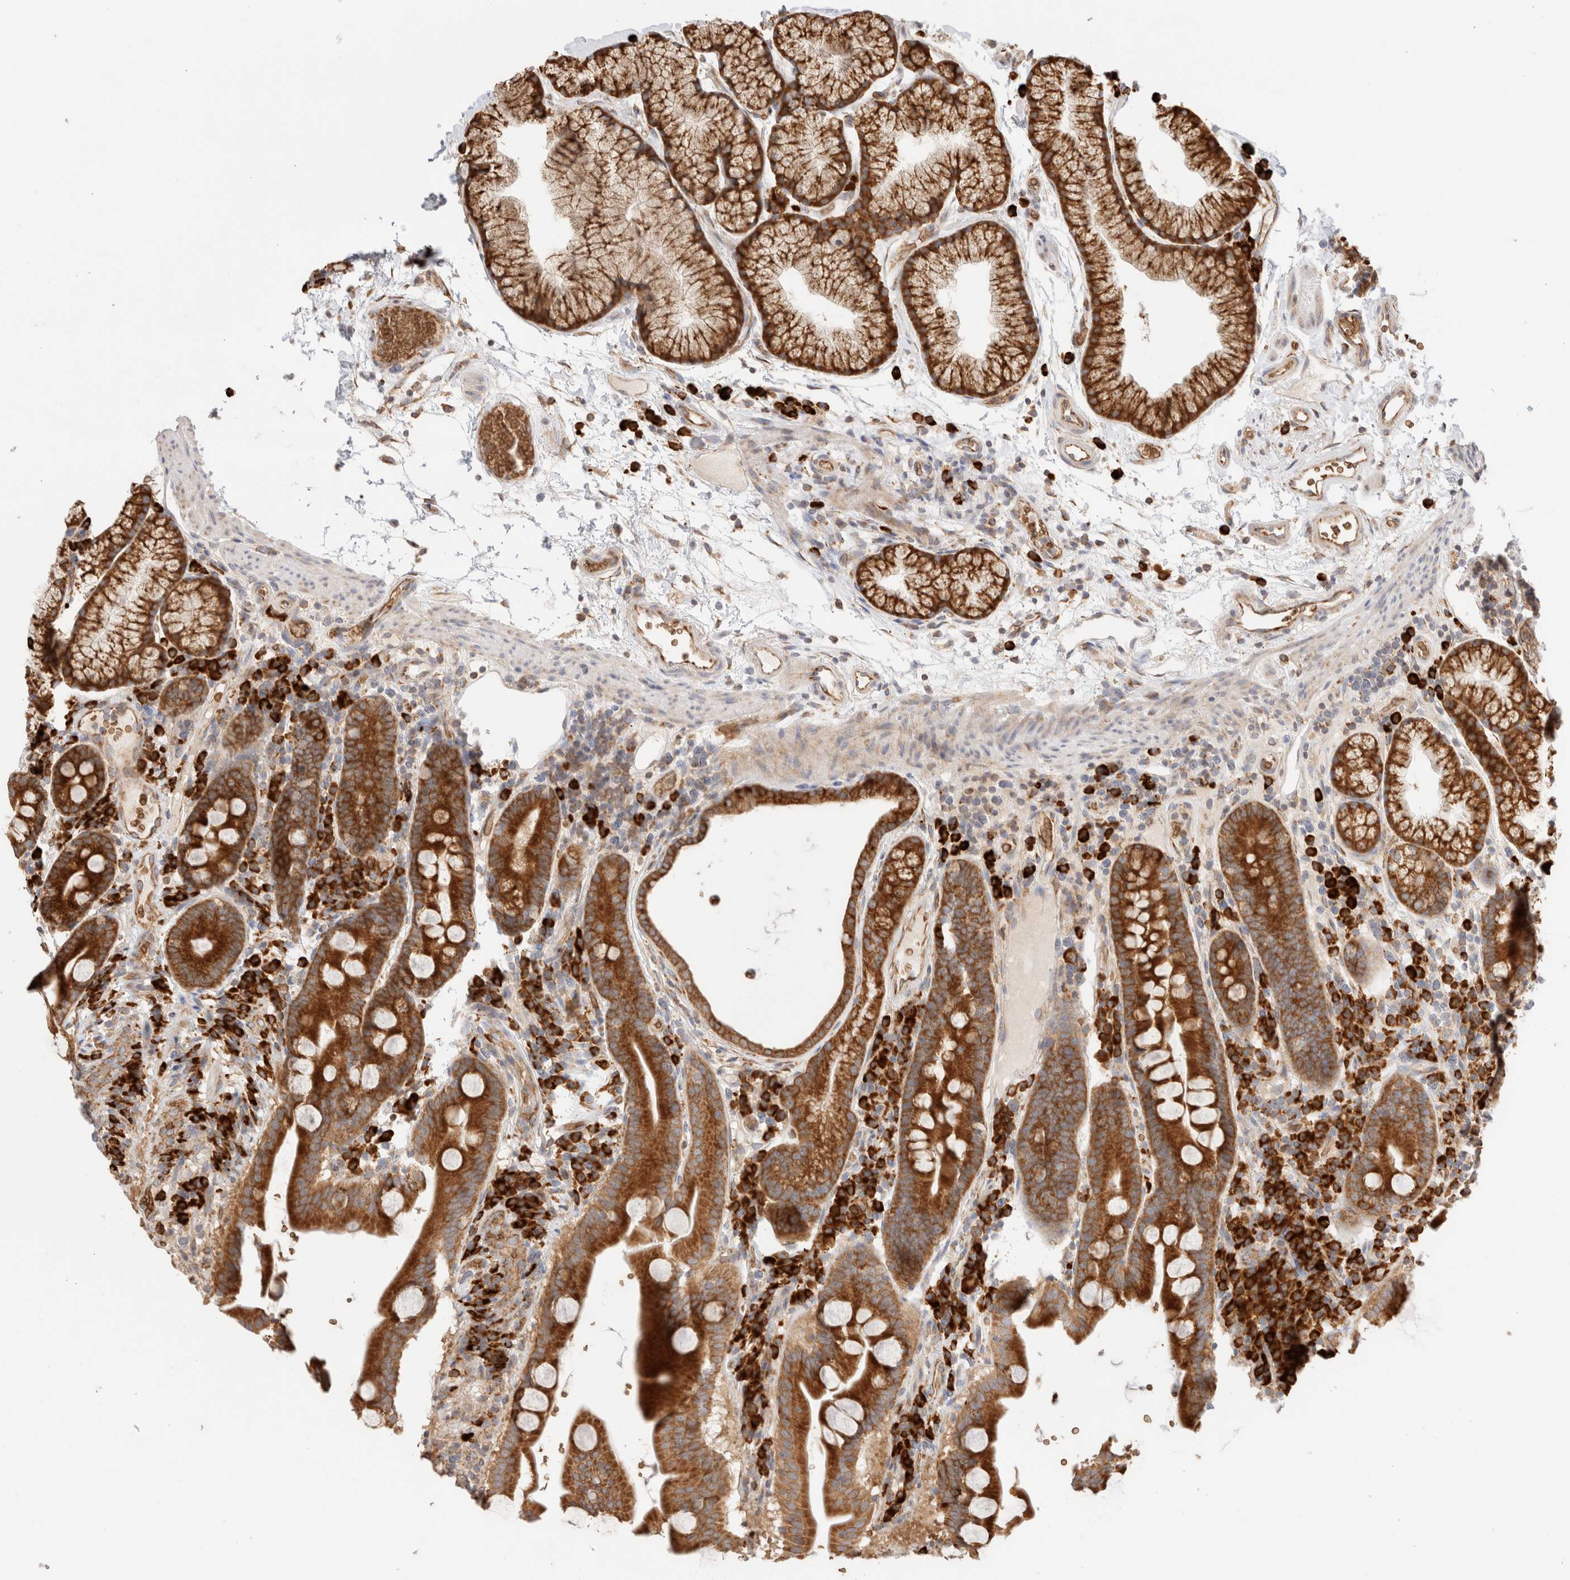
{"staining": {"intensity": "strong", "quantity": ">75%", "location": "cytoplasmic/membranous"}, "tissue": "duodenum", "cell_type": "Glandular cells", "image_type": "normal", "snomed": [{"axis": "morphology", "description": "Normal tissue, NOS"}, {"axis": "topography", "description": "Duodenum"}], "caption": "Immunohistochemical staining of benign duodenum shows >75% levels of strong cytoplasmic/membranous protein positivity in approximately >75% of glandular cells.", "gene": "UTS2B", "patient": {"sex": "male", "age": 54}}